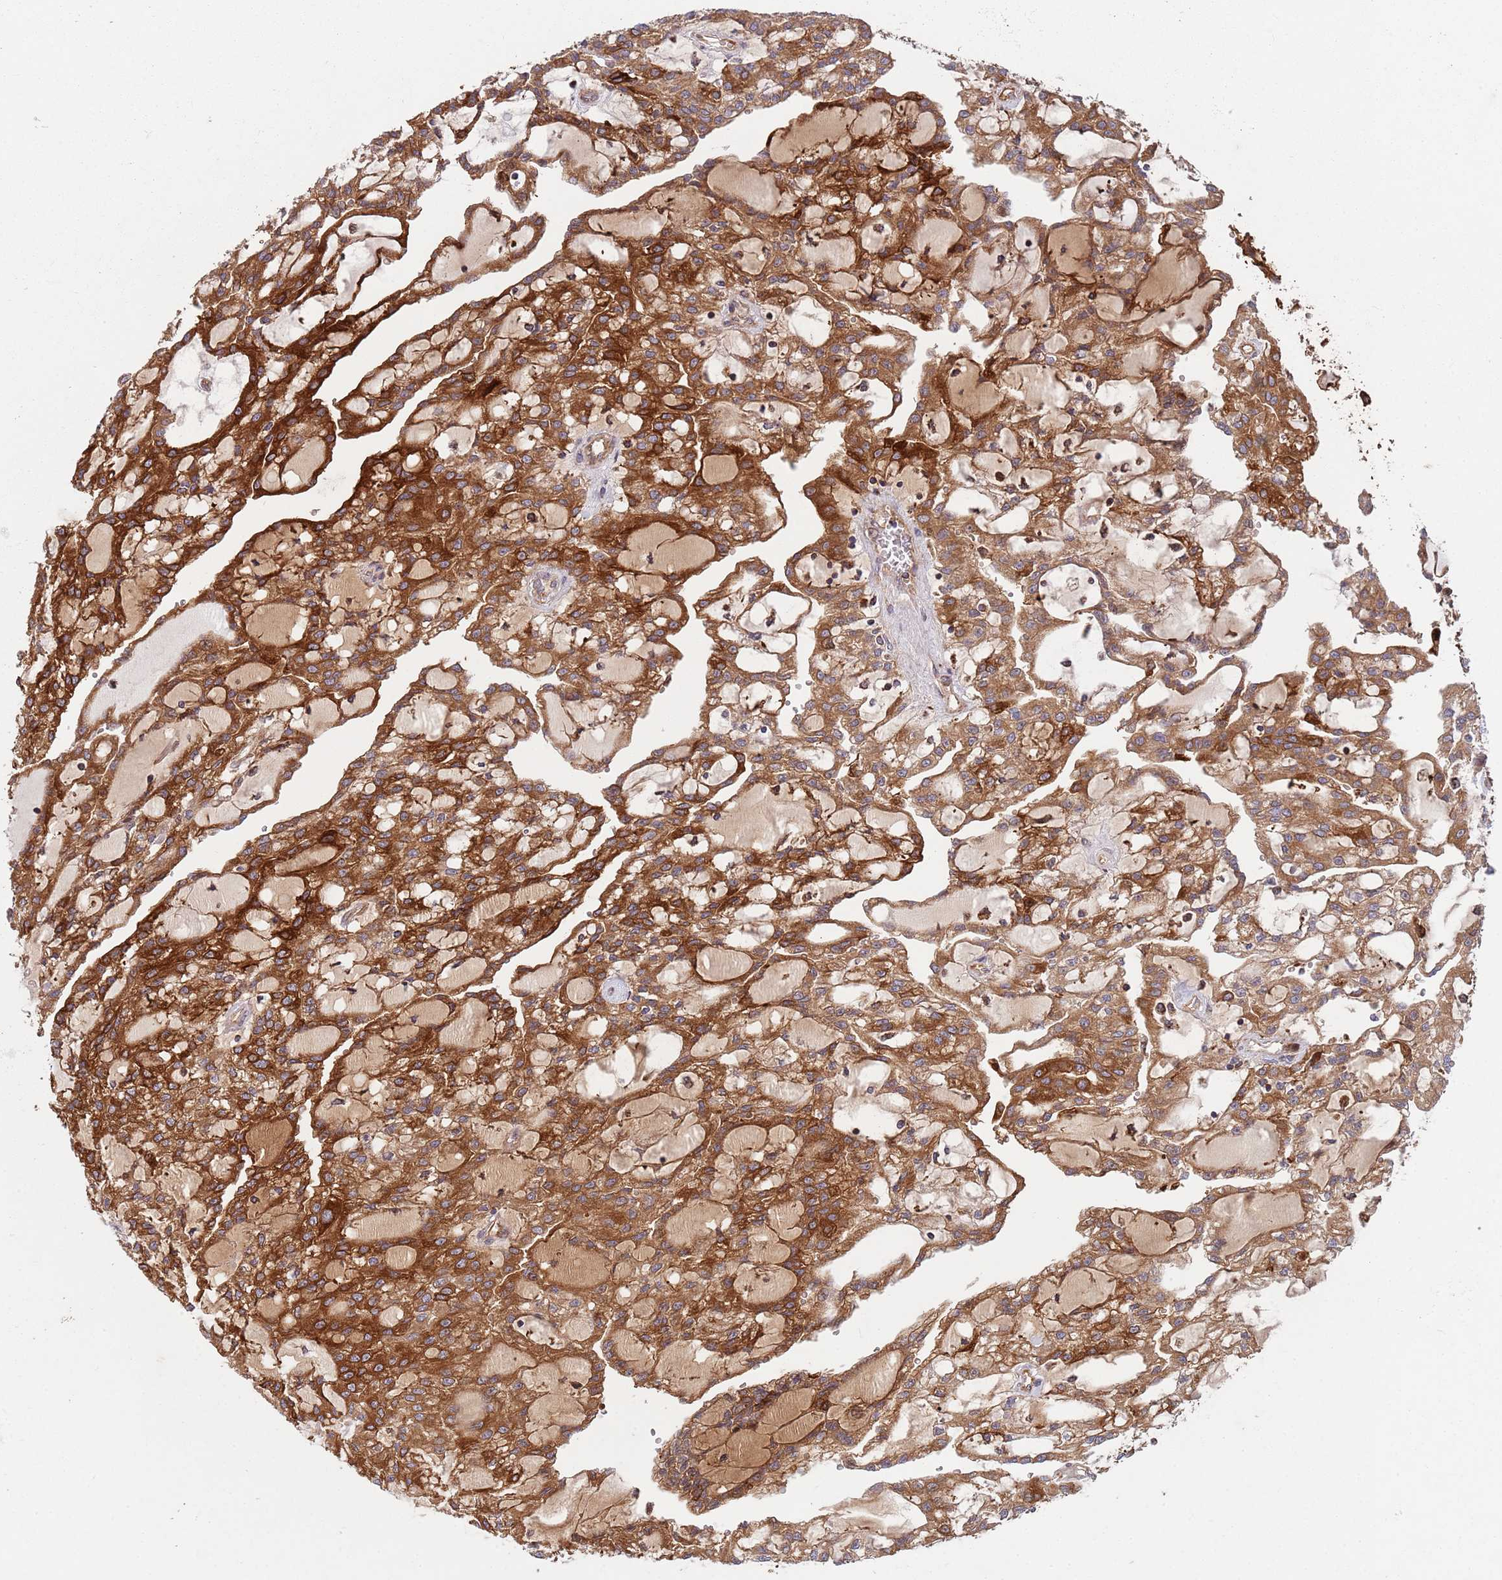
{"staining": {"intensity": "strong", "quantity": ">75%", "location": "cytoplasmic/membranous"}, "tissue": "renal cancer", "cell_type": "Tumor cells", "image_type": "cancer", "snomed": [{"axis": "morphology", "description": "Adenocarcinoma, NOS"}, {"axis": "topography", "description": "Kidney"}], "caption": "A photomicrograph showing strong cytoplasmic/membranous positivity in about >75% of tumor cells in renal adenocarcinoma, as visualized by brown immunohistochemical staining.", "gene": "ZMYM5", "patient": {"sex": "male", "age": 63}}